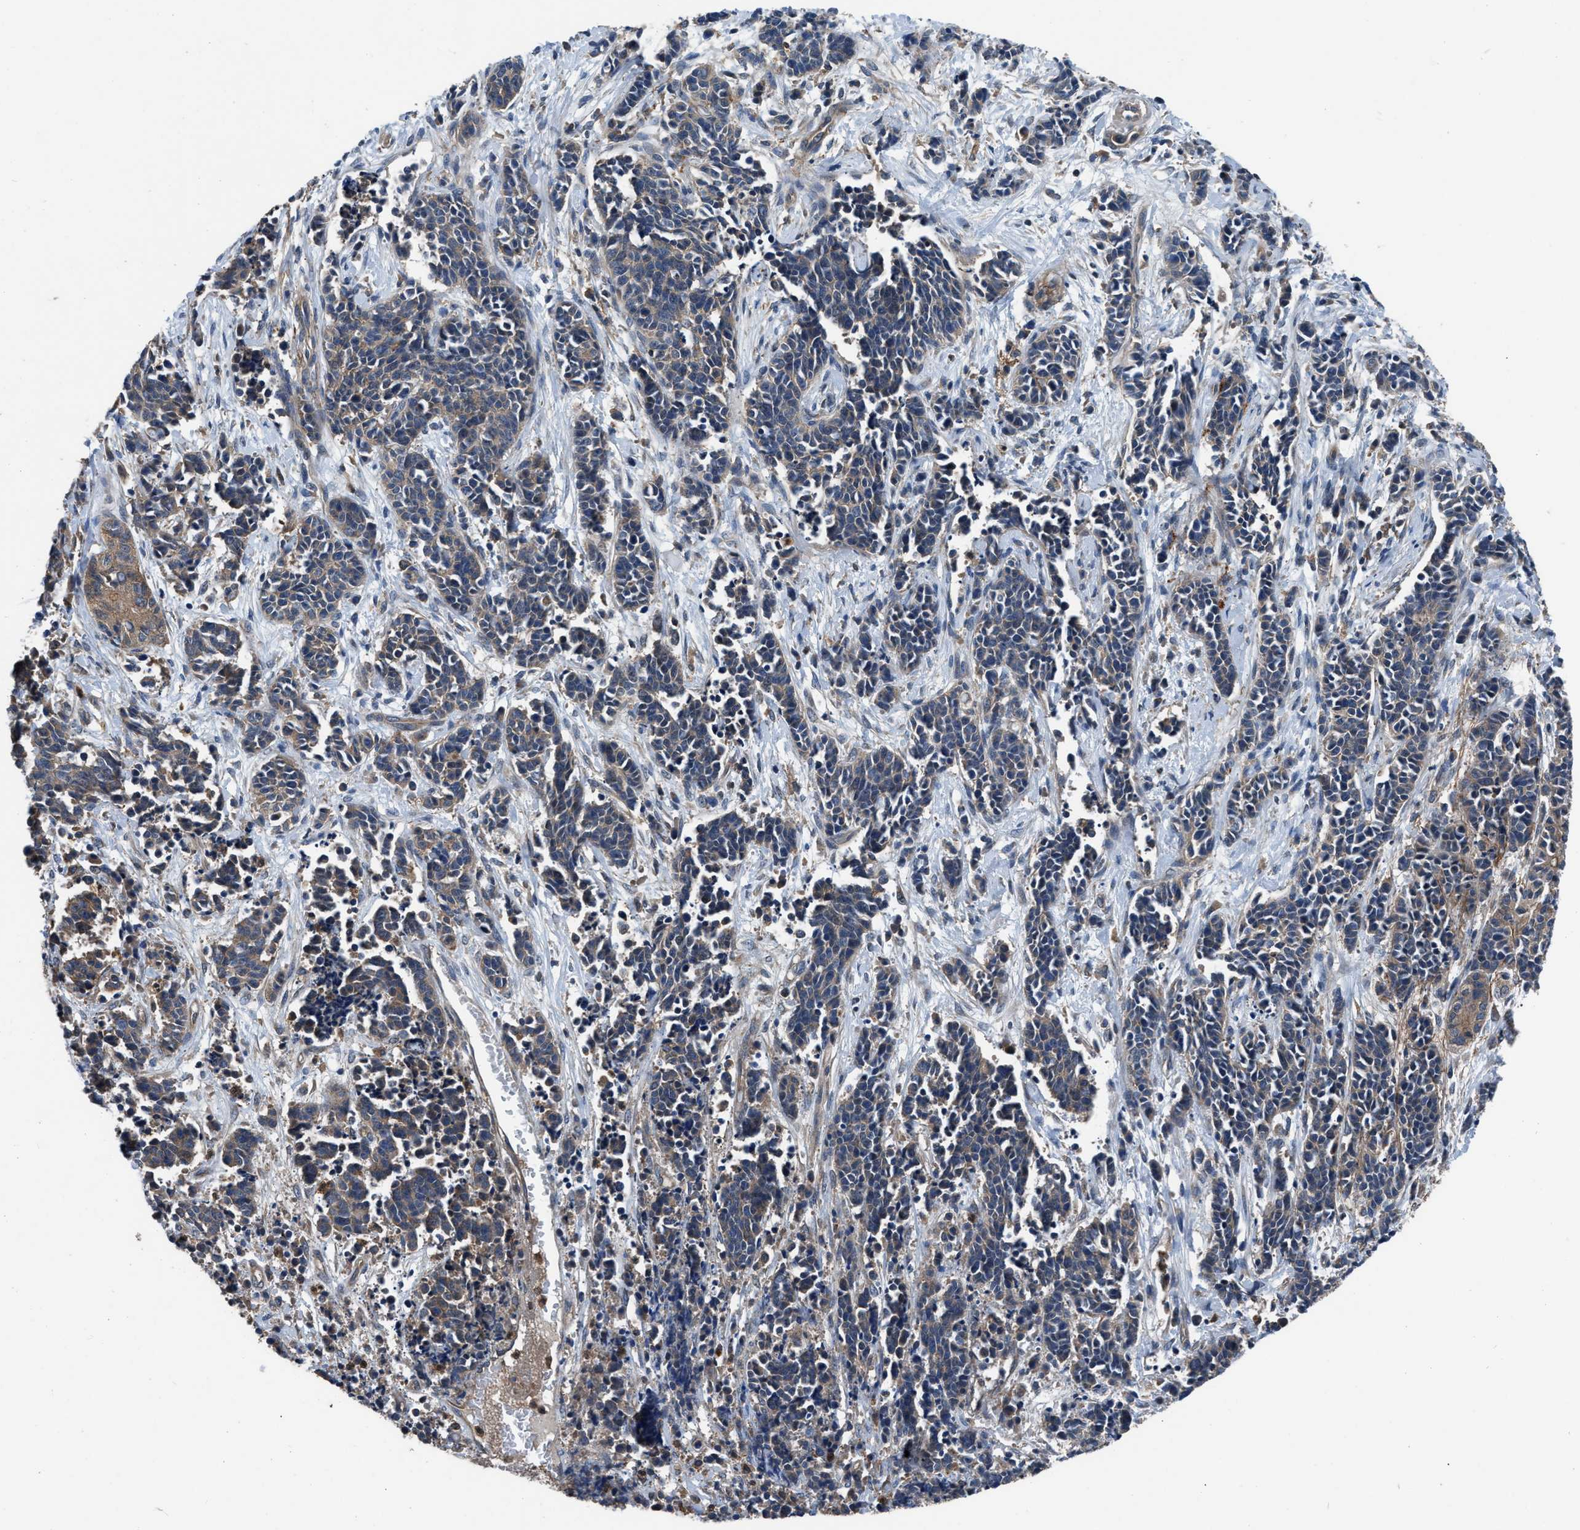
{"staining": {"intensity": "weak", "quantity": ">75%", "location": "cytoplasmic/membranous"}, "tissue": "cervical cancer", "cell_type": "Tumor cells", "image_type": "cancer", "snomed": [{"axis": "morphology", "description": "Squamous cell carcinoma, NOS"}, {"axis": "topography", "description": "Cervix"}], "caption": "Tumor cells demonstrate low levels of weak cytoplasmic/membranous staining in approximately >75% of cells in cervical cancer. The staining was performed using DAB, with brown indicating positive protein expression. Nuclei are stained blue with hematoxylin.", "gene": "USP25", "patient": {"sex": "female", "age": 35}}